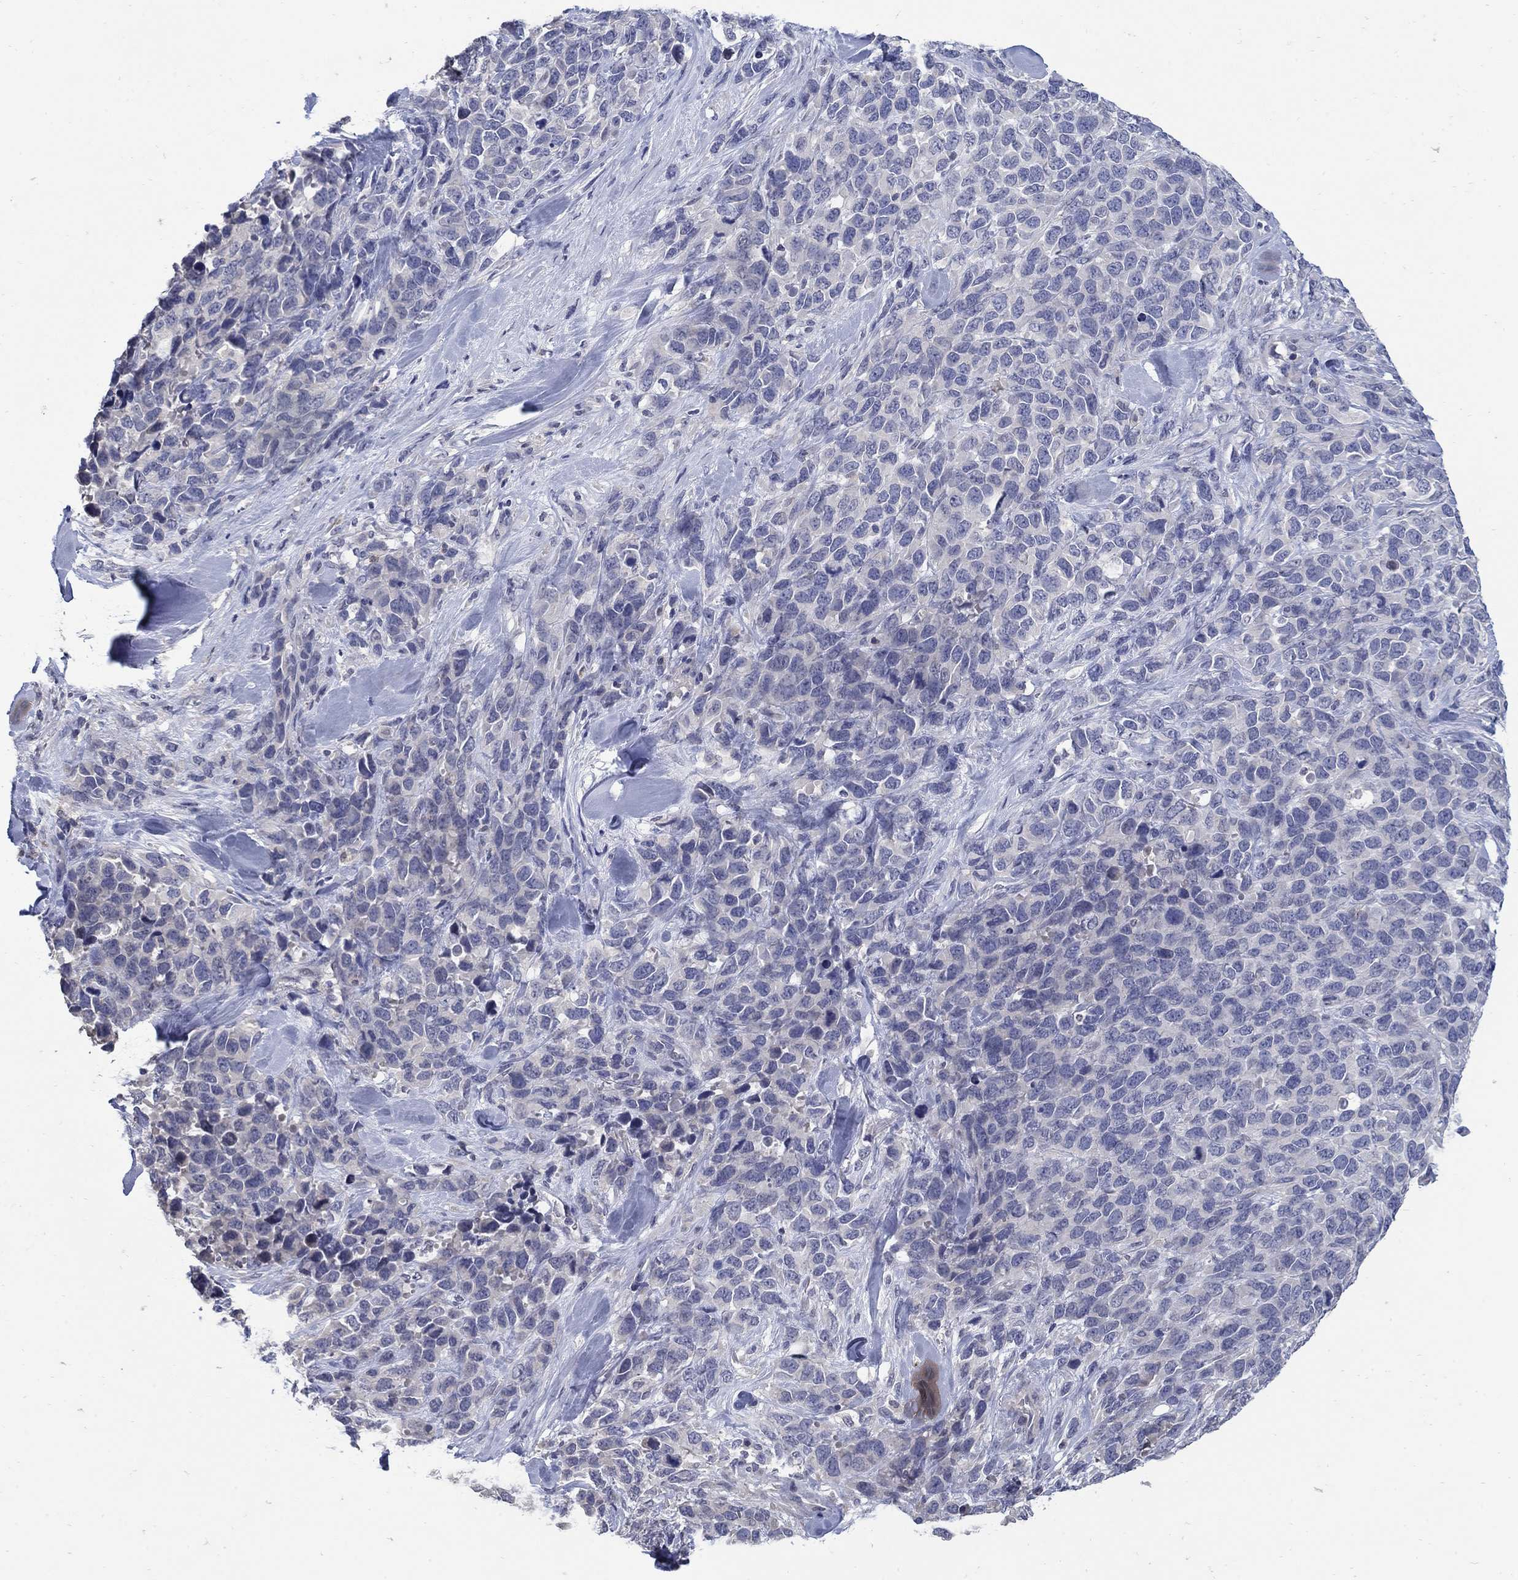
{"staining": {"intensity": "negative", "quantity": "none", "location": "none"}, "tissue": "melanoma", "cell_type": "Tumor cells", "image_type": "cancer", "snomed": [{"axis": "morphology", "description": "Malignant melanoma, Metastatic site"}, {"axis": "topography", "description": "Skin"}], "caption": "Immunohistochemical staining of melanoma displays no significant expression in tumor cells.", "gene": "CETN1", "patient": {"sex": "male", "age": 84}}